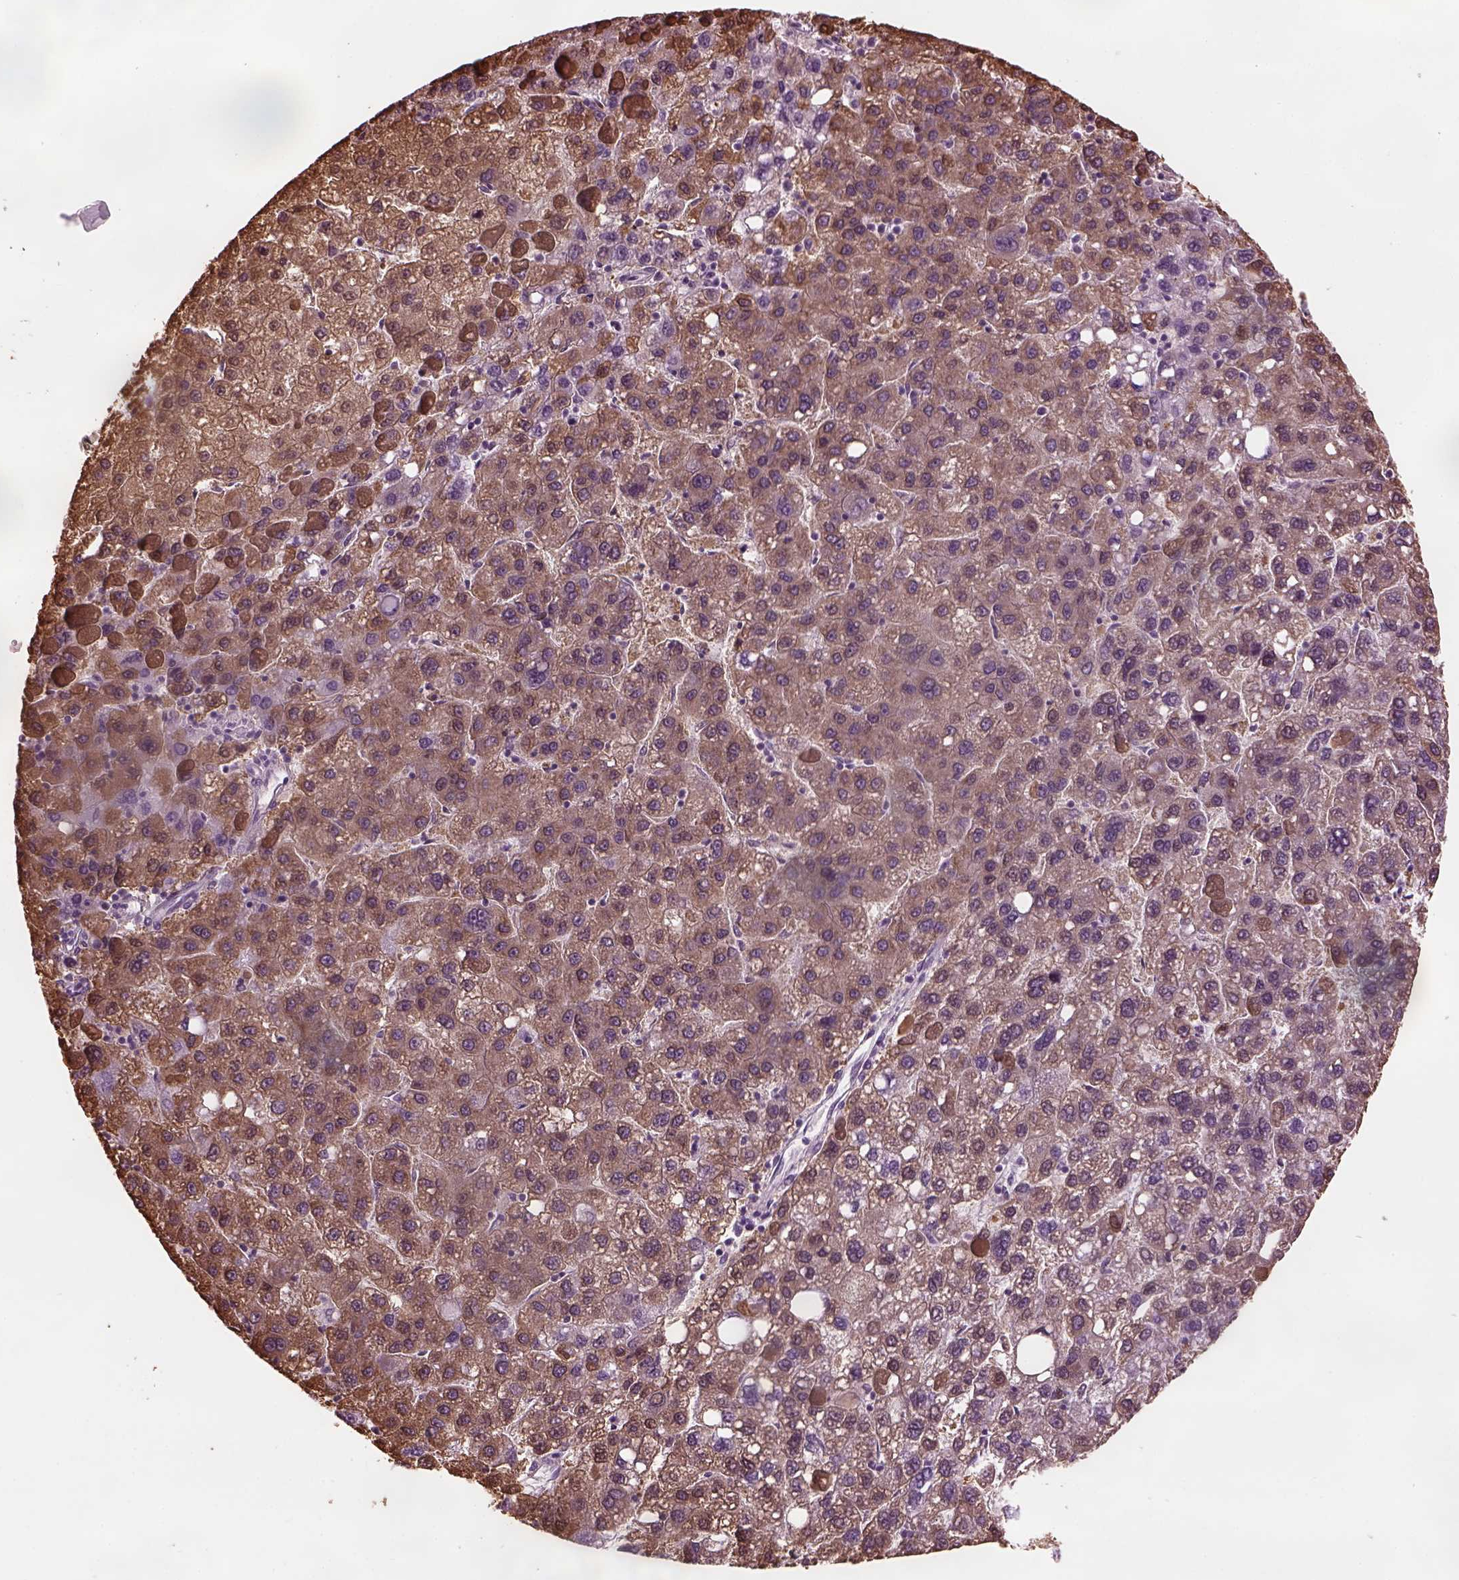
{"staining": {"intensity": "moderate", "quantity": ">75%", "location": "cytoplasmic/membranous"}, "tissue": "liver cancer", "cell_type": "Tumor cells", "image_type": "cancer", "snomed": [{"axis": "morphology", "description": "Carcinoma, Hepatocellular, NOS"}, {"axis": "topography", "description": "Liver"}], "caption": "Protein expression analysis of human liver cancer (hepatocellular carcinoma) reveals moderate cytoplasmic/membranous staining in approximately >75% of tumor cells.", "gene": "SLC6A17", "patient": {"sex": "female", "age": 82}}